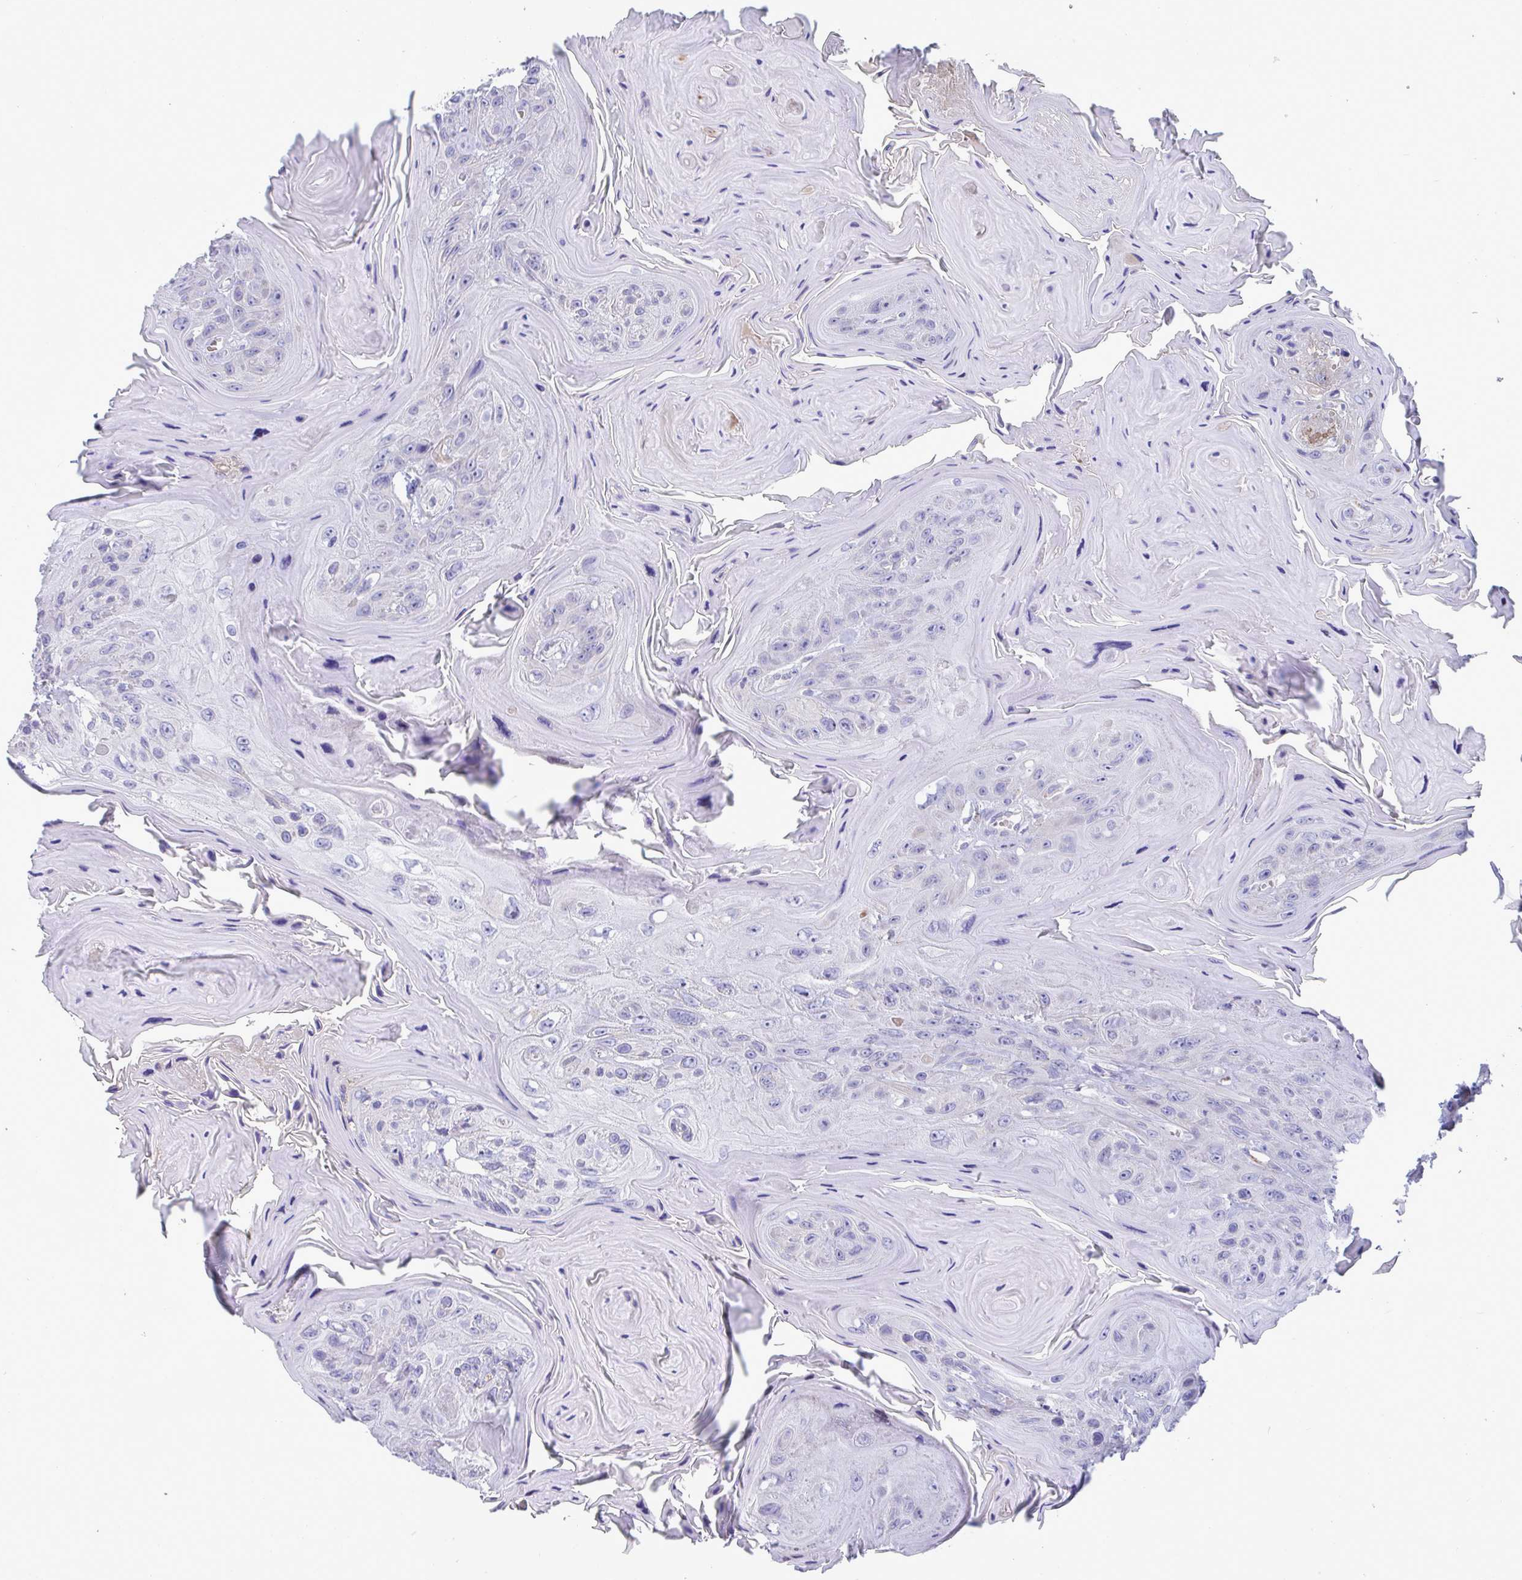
{"staining": {"intensity": "negative", "quantity": "none", "location": "none"}, "tissue": "head and neck cancer", "cell_type": "Tumor cells", "image_type": "cancer", "snomed": [{"axis": "morphology", "description": "Squamous cell carcinoma, NOS"}, {"axis": "topography", "description": "Head-Neck"}], "caption": "High power microscopy micrograph of an IHC micrograph of head and neck cancer (squamous cell carcinoma), revealing no significant positivity in tumor cells. (DAB immunohistochemistry with hematoxylin counter stain).", "gene": "TAS2R38", "patient": {"sex": "female", "age": 59}}